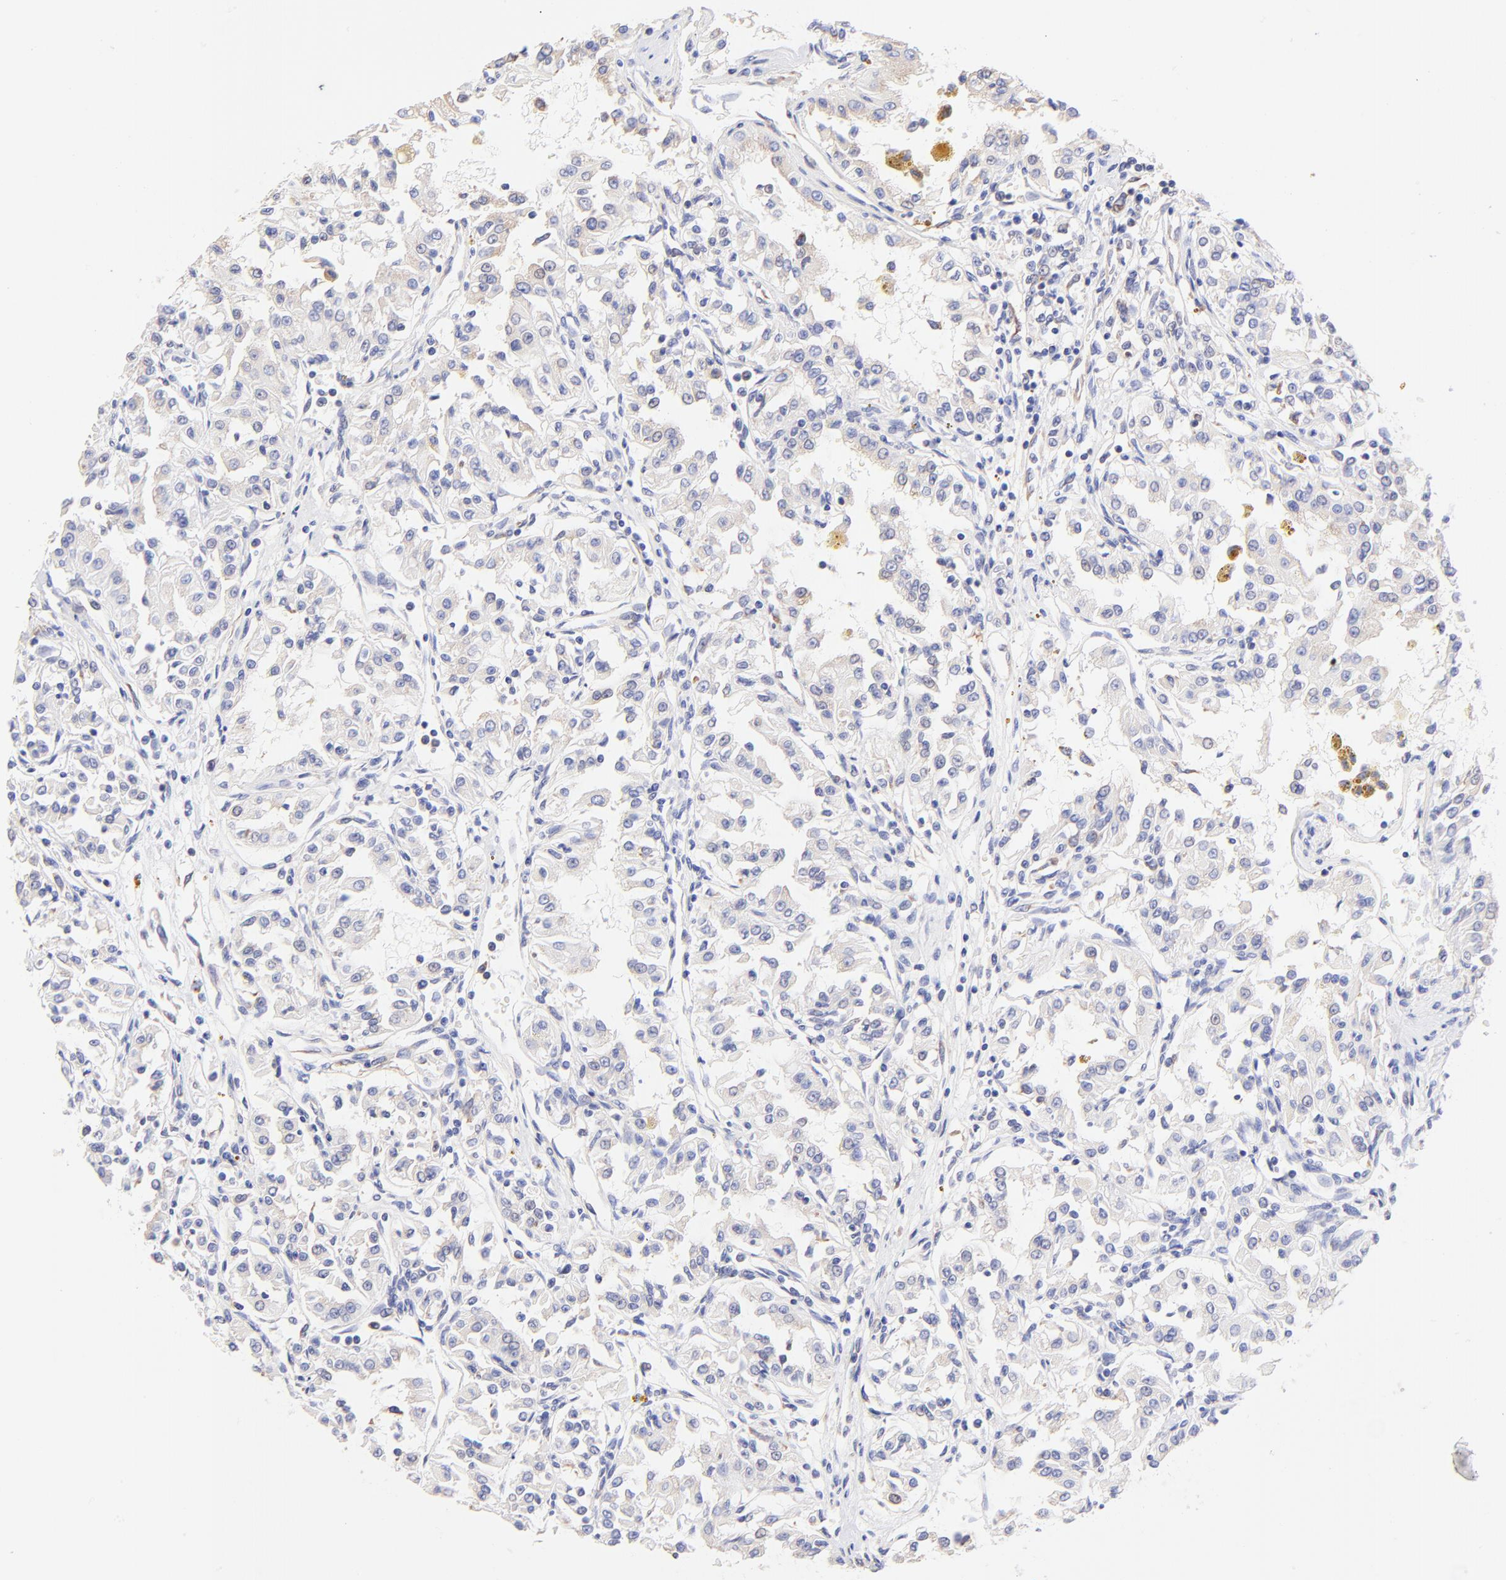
{"staining": {"intensity": "weak", "quantity": "<25%", "location": "cytoplasmic/membranous"}, "tissue": "renal cancer", "cell_type": "Tumor cells", "image_type": "cancer", "snomed": [{"axis": "morphology", "description": "Adenocarcinoma, NOS"}, {"axis": "topography", "description": "Kidney"}], "caption": "DAB immunohistochemical staining of adenocarcinoma (renal) displays no significant positivity in tumor cells. (DAB immunohistochemistry with hematoxylin counter stain).", "gene": "RPL30", "patient": {"sex": "male", "age": 78}}